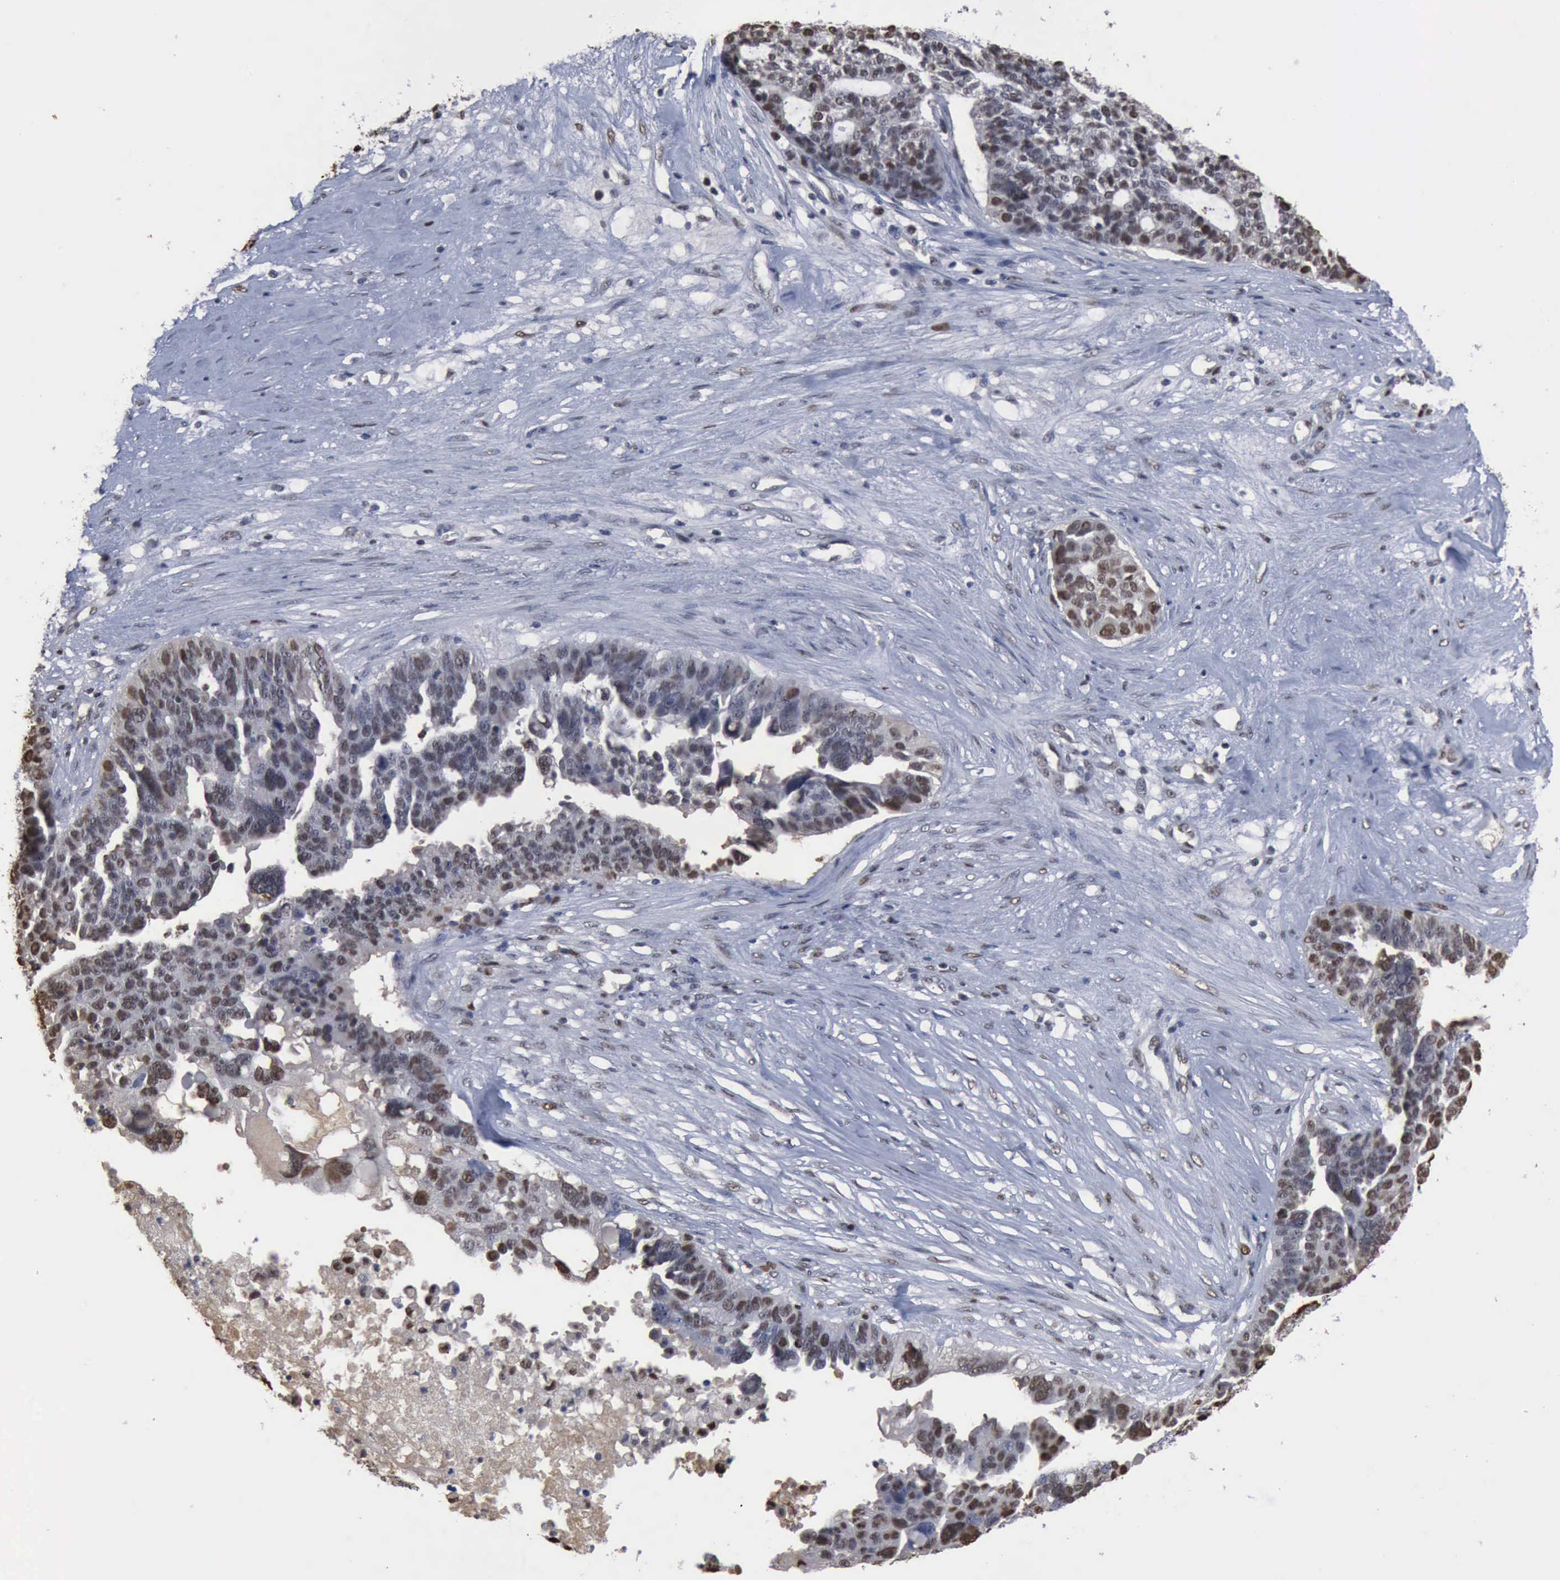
{"staining": {"intensity": "weak", "quantity": "25%-75%", "location": "nuclear"}, "tissue": "ovarian cancer", "cell_type": "Tumor cells", "image_type": "cancer", "snomed": [{"axis": "morphology", "description": "Cystadenocarcinoma, serous, NOS"}, {"axis": "topography", "description": "Ovary"}], "caption": "A brown stain shows weak nuclear staining of a protein in ovarian cancer (serous cystadenocarcinoma) tumor cells.", "gene": "PCNA", "patient": {"sex": "female", "age": 59}}